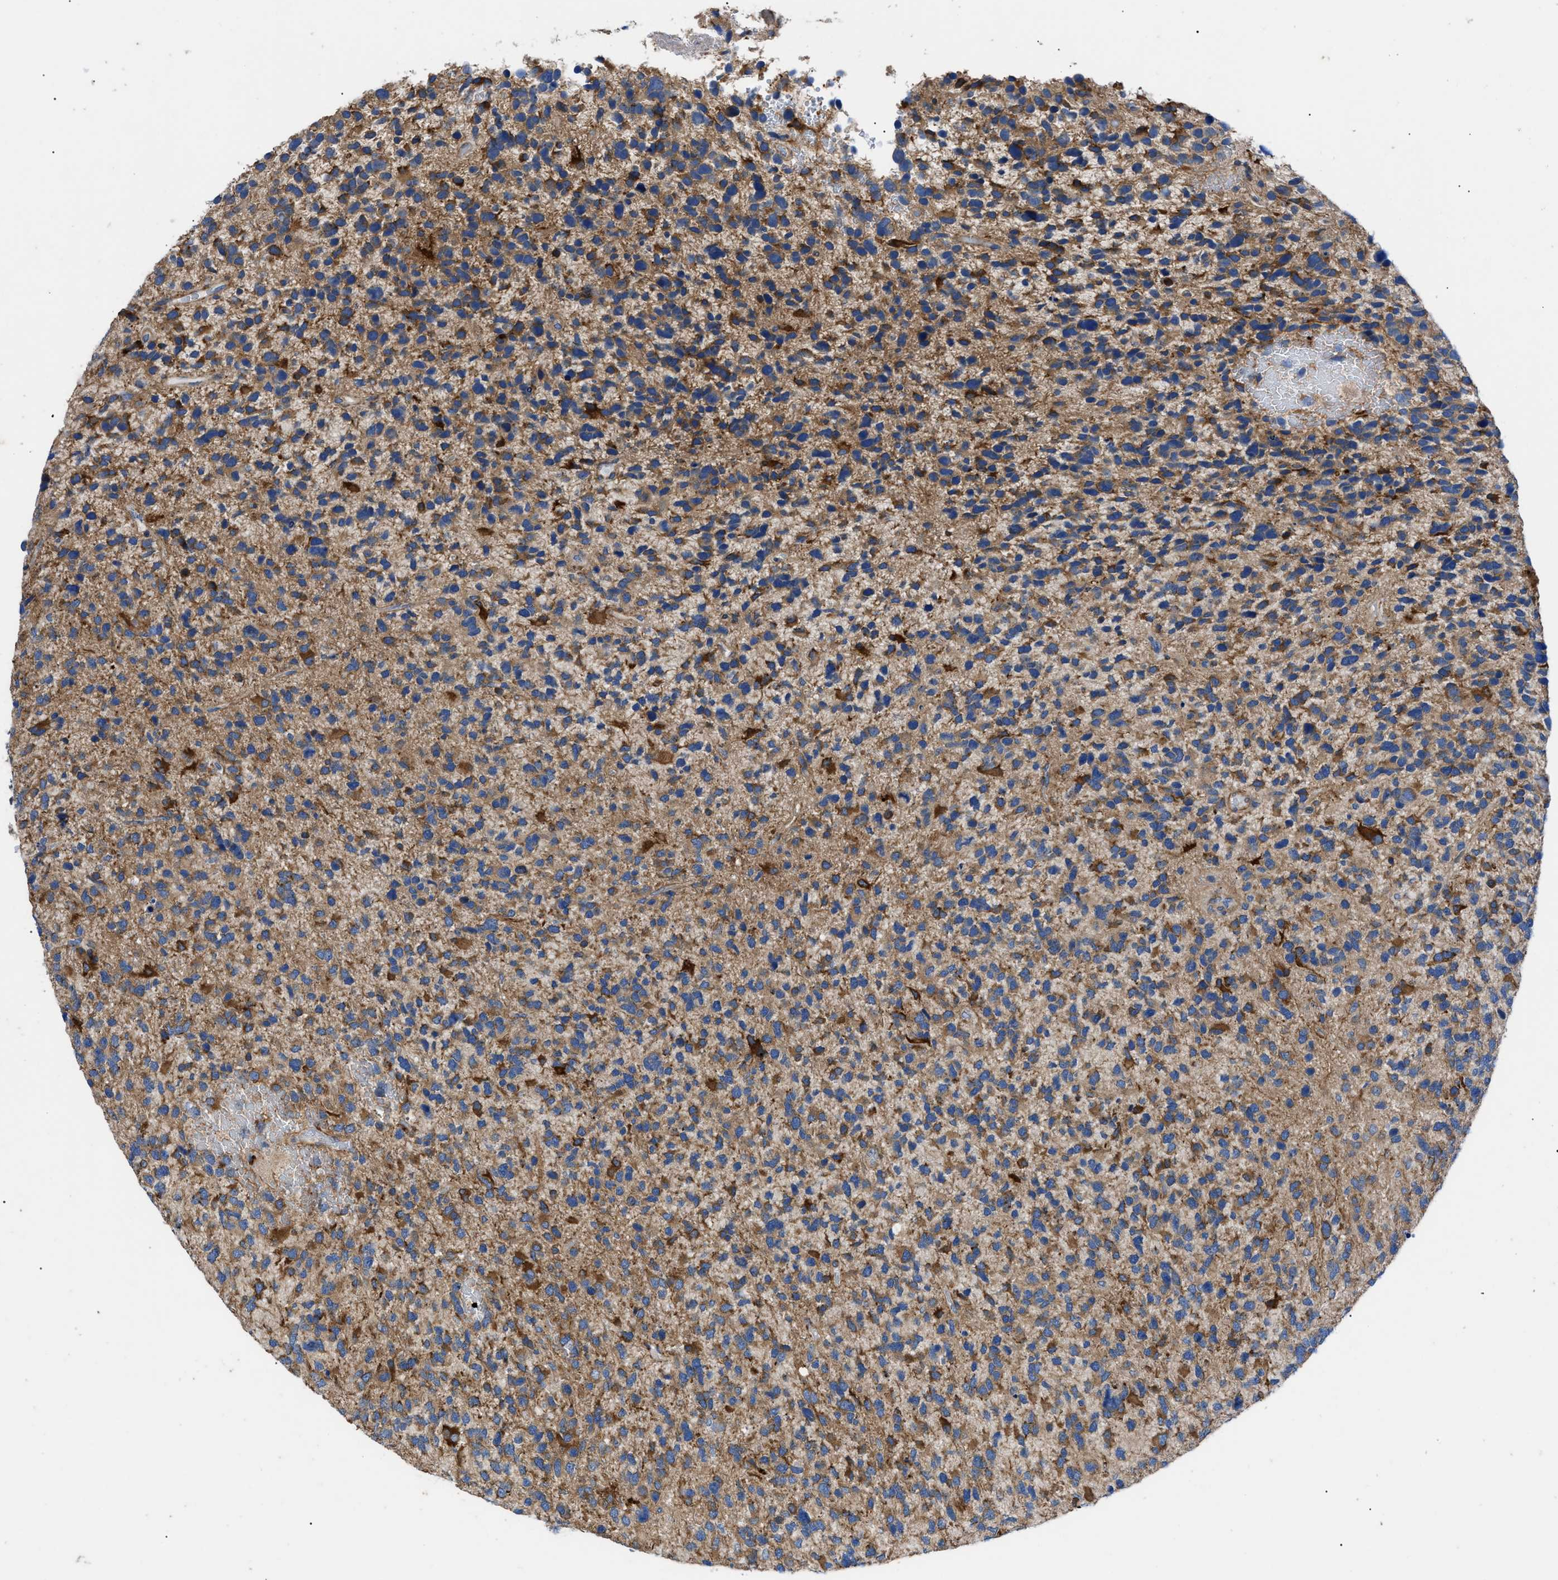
{"staining": {"intensity": "moderate", "quantity": ">75%", "location": "cytoplasmic/membranous"}, "tissue": "glioma", "cell_type": "Tumor cells", "image_type": "cancer", "snomed": [{"axis": "morphology", "description": "Glioma, malignant, High grade"}, {"axis": "topography", "description": "Brain"}], "caption": "DAB immunohistochemical staining of human glioma demonstrates moderate cytoplasmic/membranous protein staining in about >75% of tumor cells.", "gene": "HSPB8", "patient": {"sex": "female", "age": 58}}